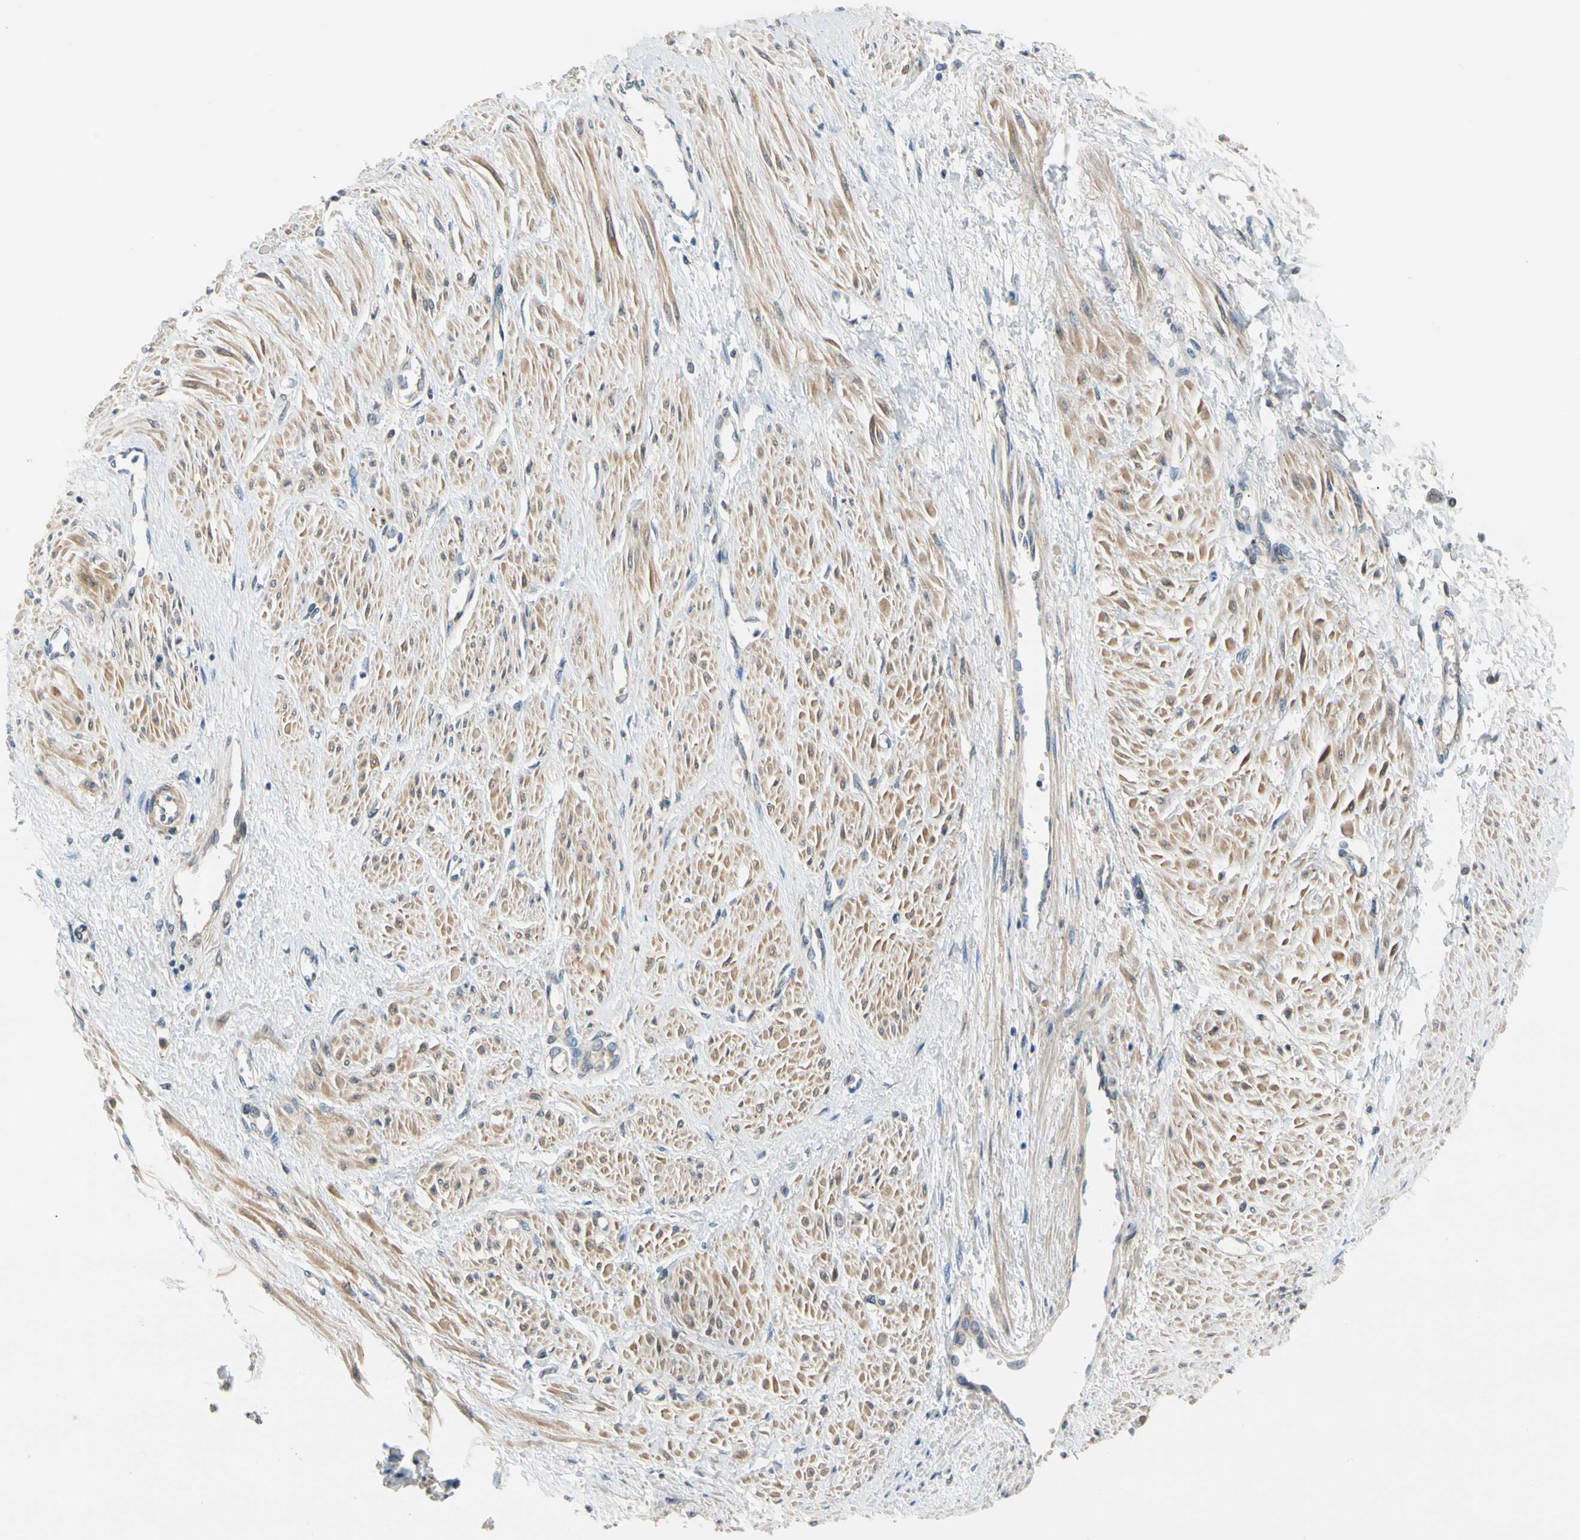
{"staining": {"intensity": "moderate", "quantity": "25%-75%", "location": "cytoplasmic/membranous"}, "tissue": "smooth muscle", "cell_type": "Smooth muscle cells", "image_type": "normal", "snomed": [{"axis": "morphology", "description": "Normal tissue, NOS"}, {"axis": "topography", "description": "Smooth muscle"}, {"axis": "topography", "description": "Uterus"}], "caption": "Smooth muscle was stained to show a protein in brown. There is medium levels of moderate cytoplasmic/membranous staining in approximately 25%-75% of smooth muscle cells. The protein of interest is shown in brown color, while the nuclei are stained blue.", "gene": "ENTREP3", "patient": {"sex": "female", "age": 39}}